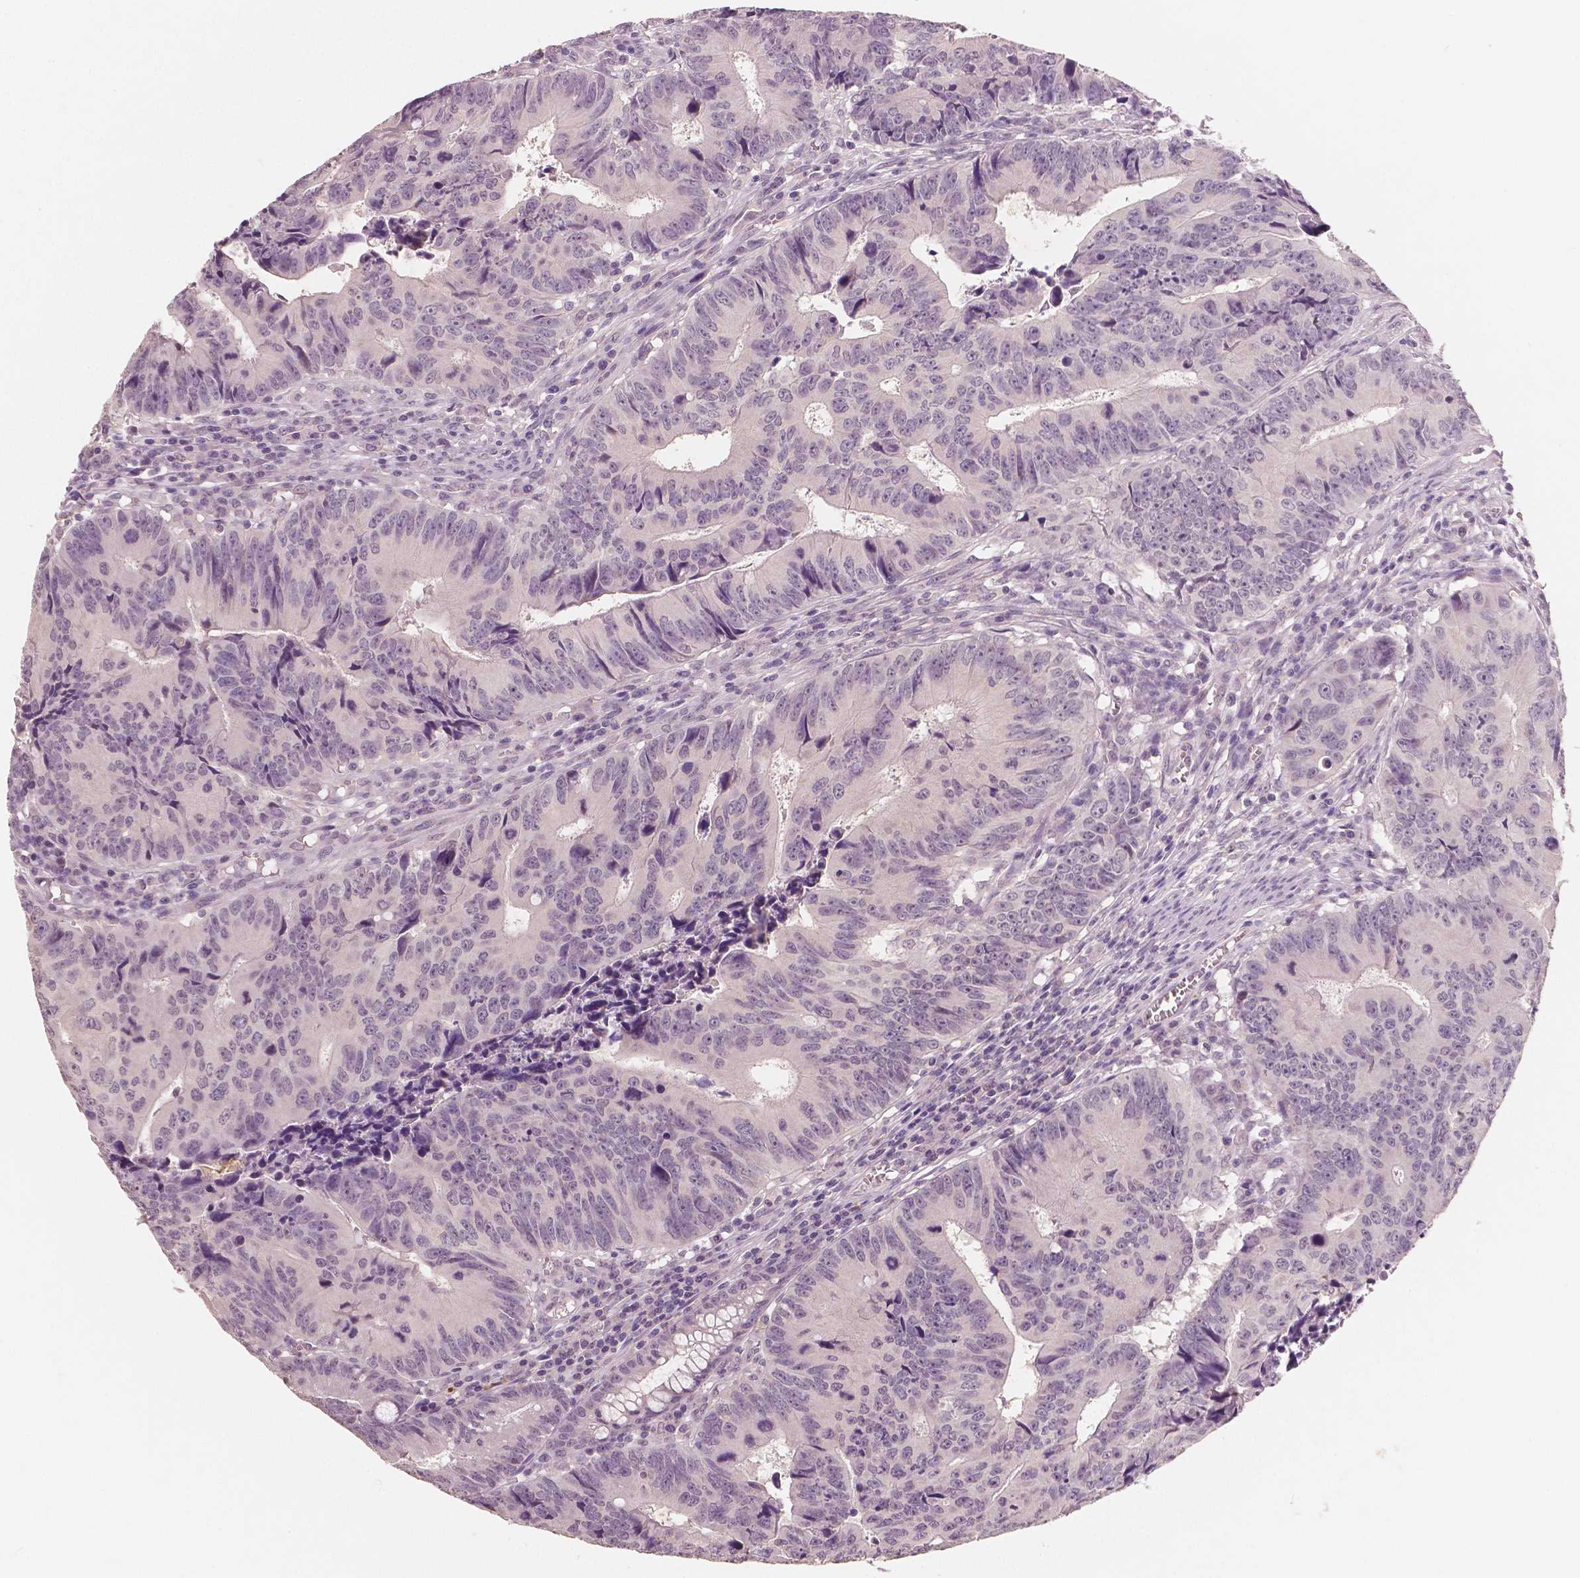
{"staining": {"intensity": "negative", "quantity": "none", "location": "none"}, "tissue": "colorectal cancer", "cell_type": "Tumor cells", "image_type": "cancer", "snomed": [{"axis": "morphology", "description": "Adenocarcinoma, NOS"}, {"axis": "topography", "description": "Colon"}], "caption": "Immunohistochemistry of colorectal adenocarcinoma demonstrates no positivity in tumor cells.", "gene": "RNASE7", "patient": {"sex": "female", "age": 87}}